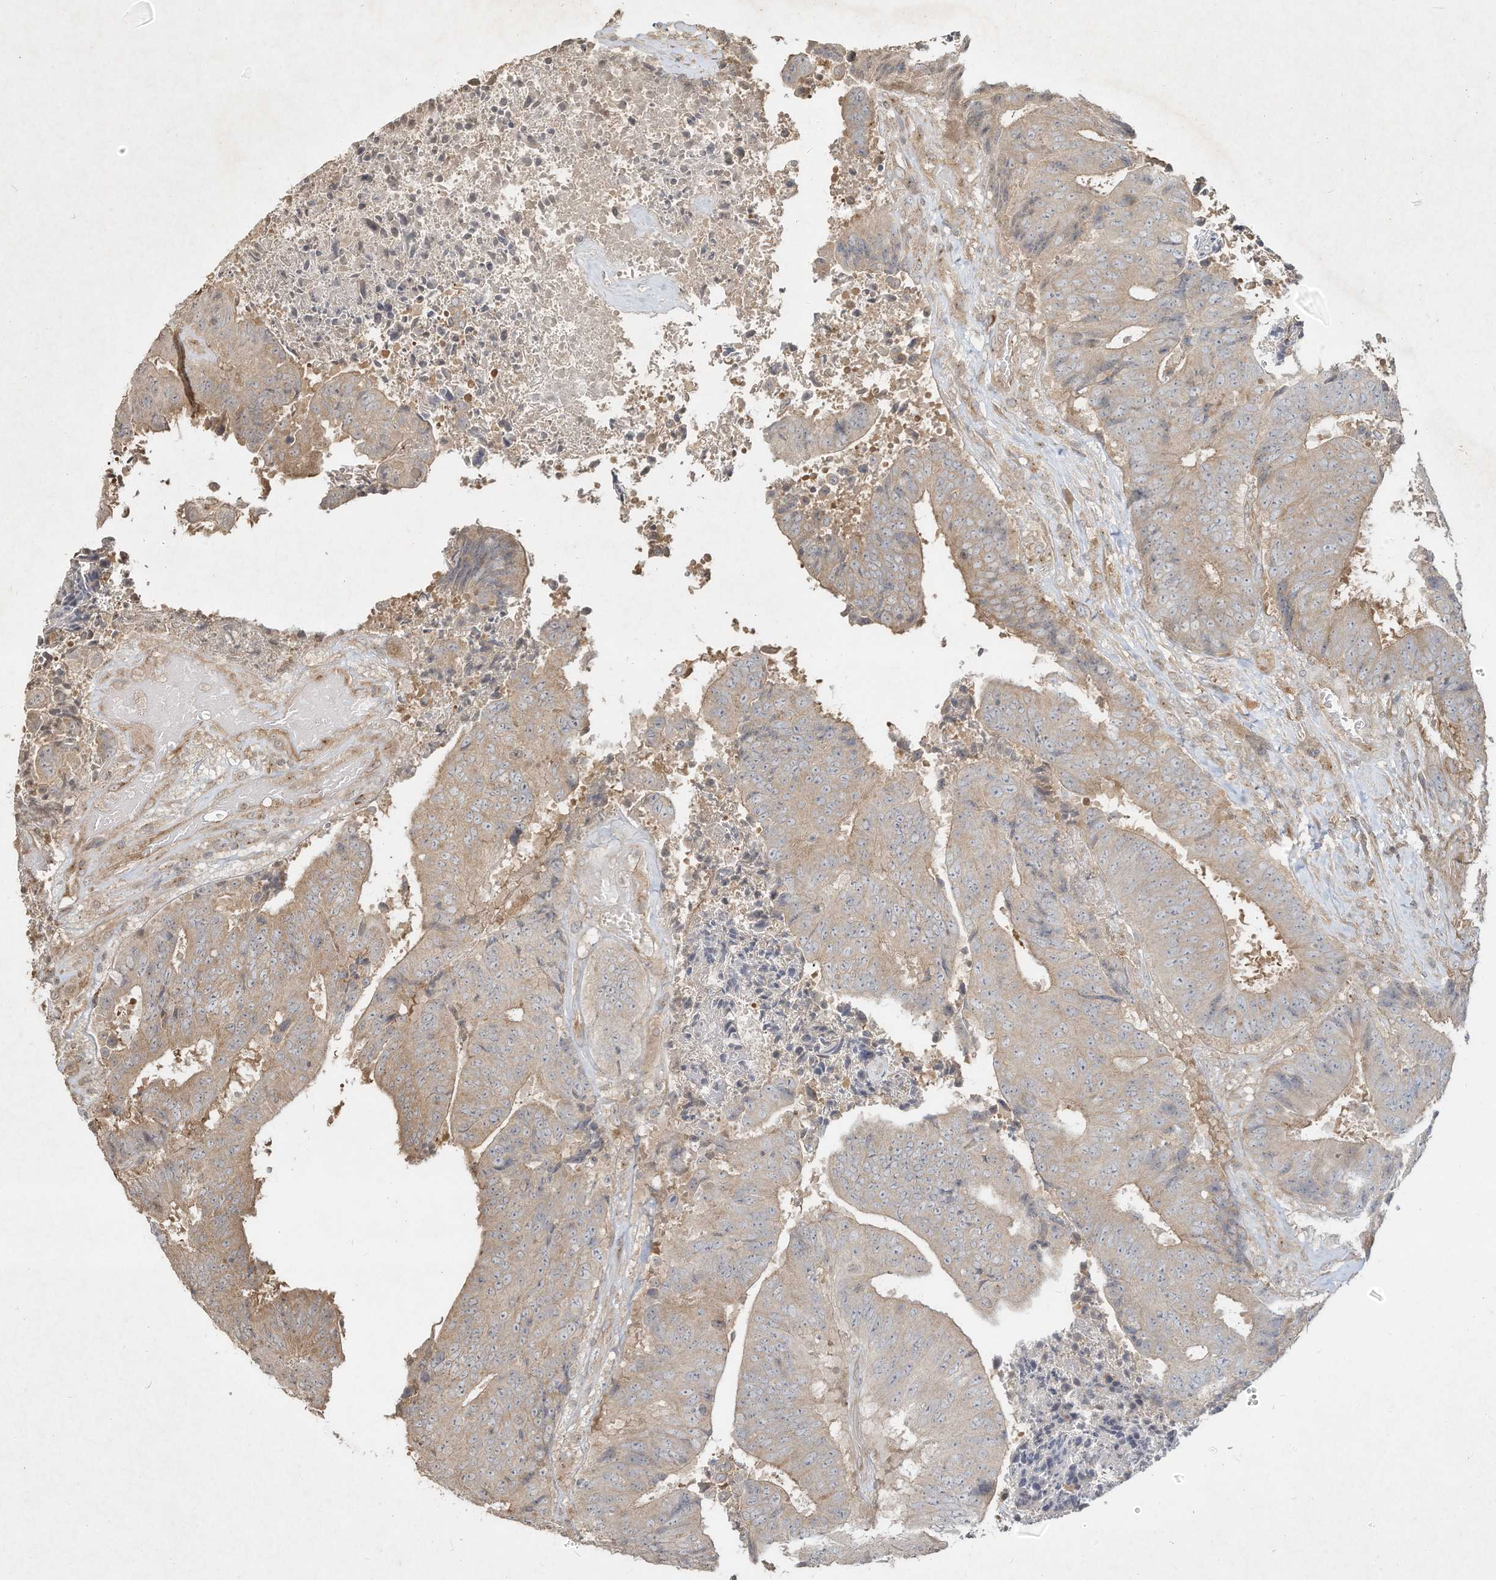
{"staining": {"intensity": "weak", "quantity": ">75%", "location": "cytoplasmic/membranous"}, "tissue": "colorectal cancer", "cell_type": "Tumor cells", "image_type": "cancer", "snomed": [{"axis": "morphology", "description": "Adenocarcinoma, NOS"}, {"axis": "topography", "description": "Rectum"}], "caption": "Colorectal adenocarcinoma stained with a brown dye reveals weak cytoplasmic/membranous positive positivity in approximately >75% of tumor cells.", "gene": "DYNC1I2", "patient": {"sex": "male", "age": 72}}